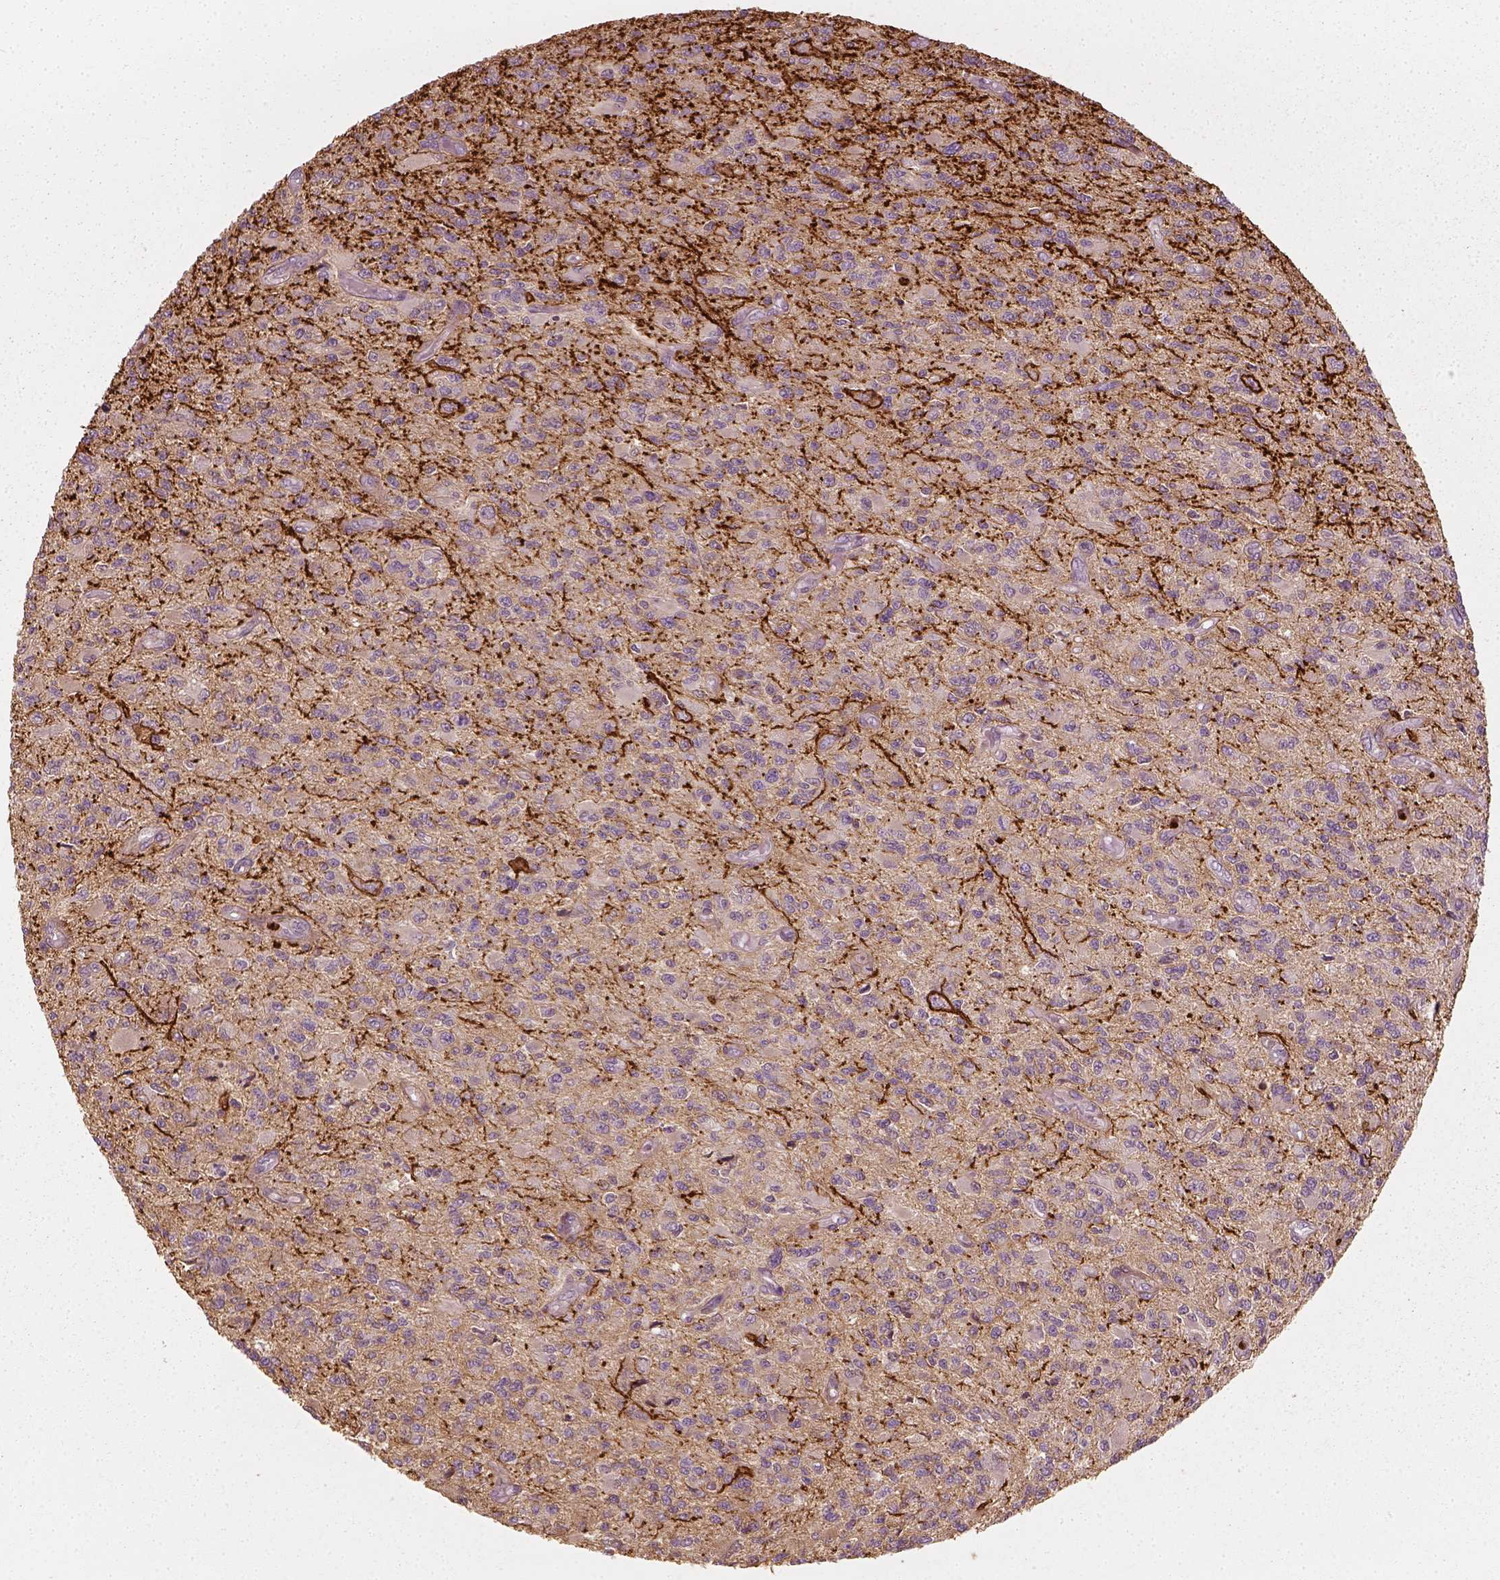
{"staining": {"intensity": "negative", "quantity": "none", "location": "none"}, "tissue": "glioma", "cell_type": "Tumor cells", "image_type": "cancer", "snomed": [{"axis": "morphology", "description": "Glioma, malignant, High grade"}, {"axis": "topography", "description": "Brain"}], "caption": "Tumor cells are negative for protein expression in human glioma.", "gene": "NPTN", "patient": {"sex": "female", "age": 63}}